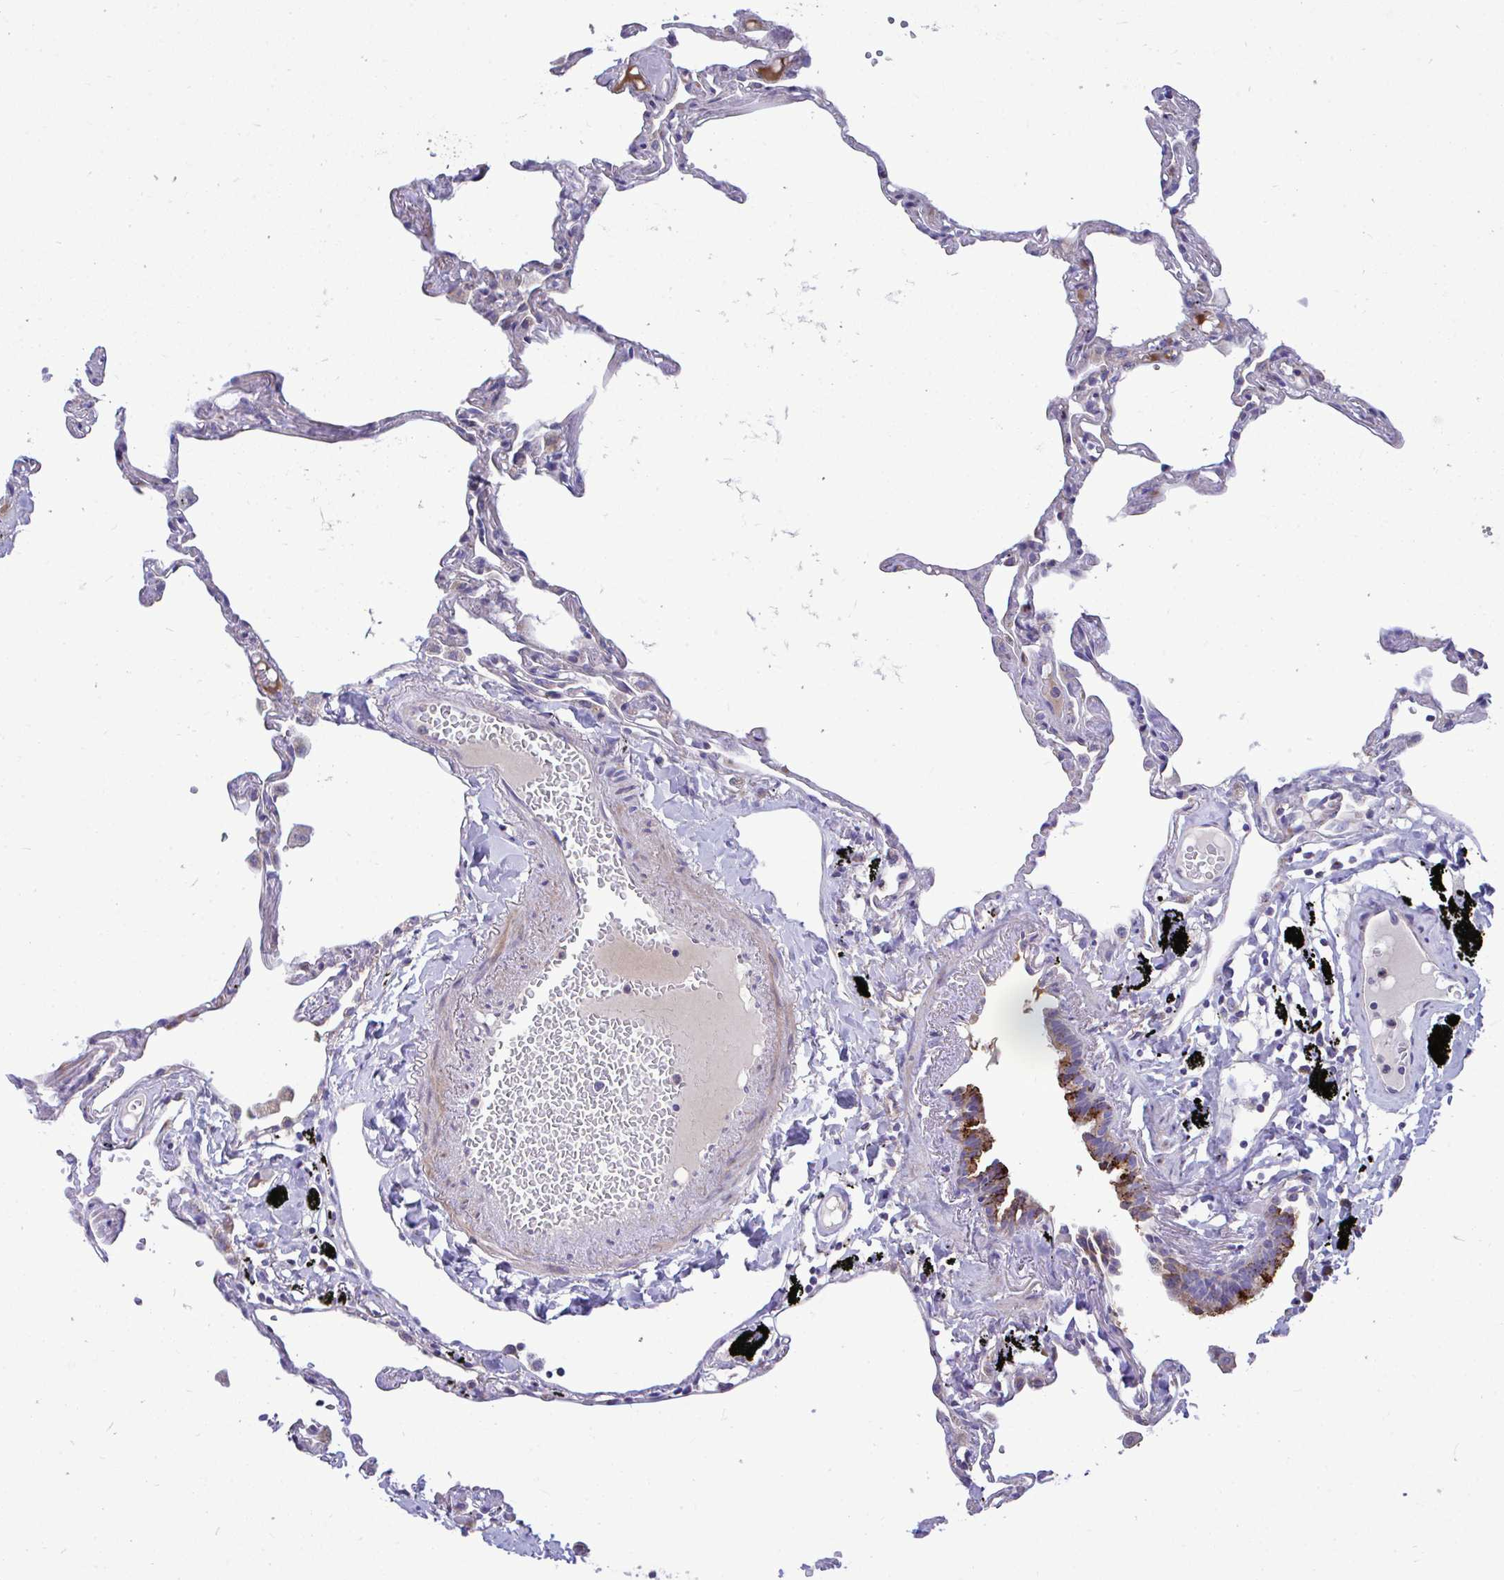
{"staining": {"intensity": "moderate", "quantity": "<25%", "location": "cytoplasmic/membranous"}, "tissue": "lung", "cell_type": "Alveolar cells", "image_type": "normal", "snomed": [{"axis": "morphology", "description": "Normal tissue, NOS"}, {"axis": "topography", "description": "Lung"}], "caption": "Human lung stained for a protein (brown) demonstrates moderate cytoplasmic/membranous positive staining in about <25% of alveolar cells.", "gene": "MRPS16", "patient": {"sex": "female", "age": 67}}